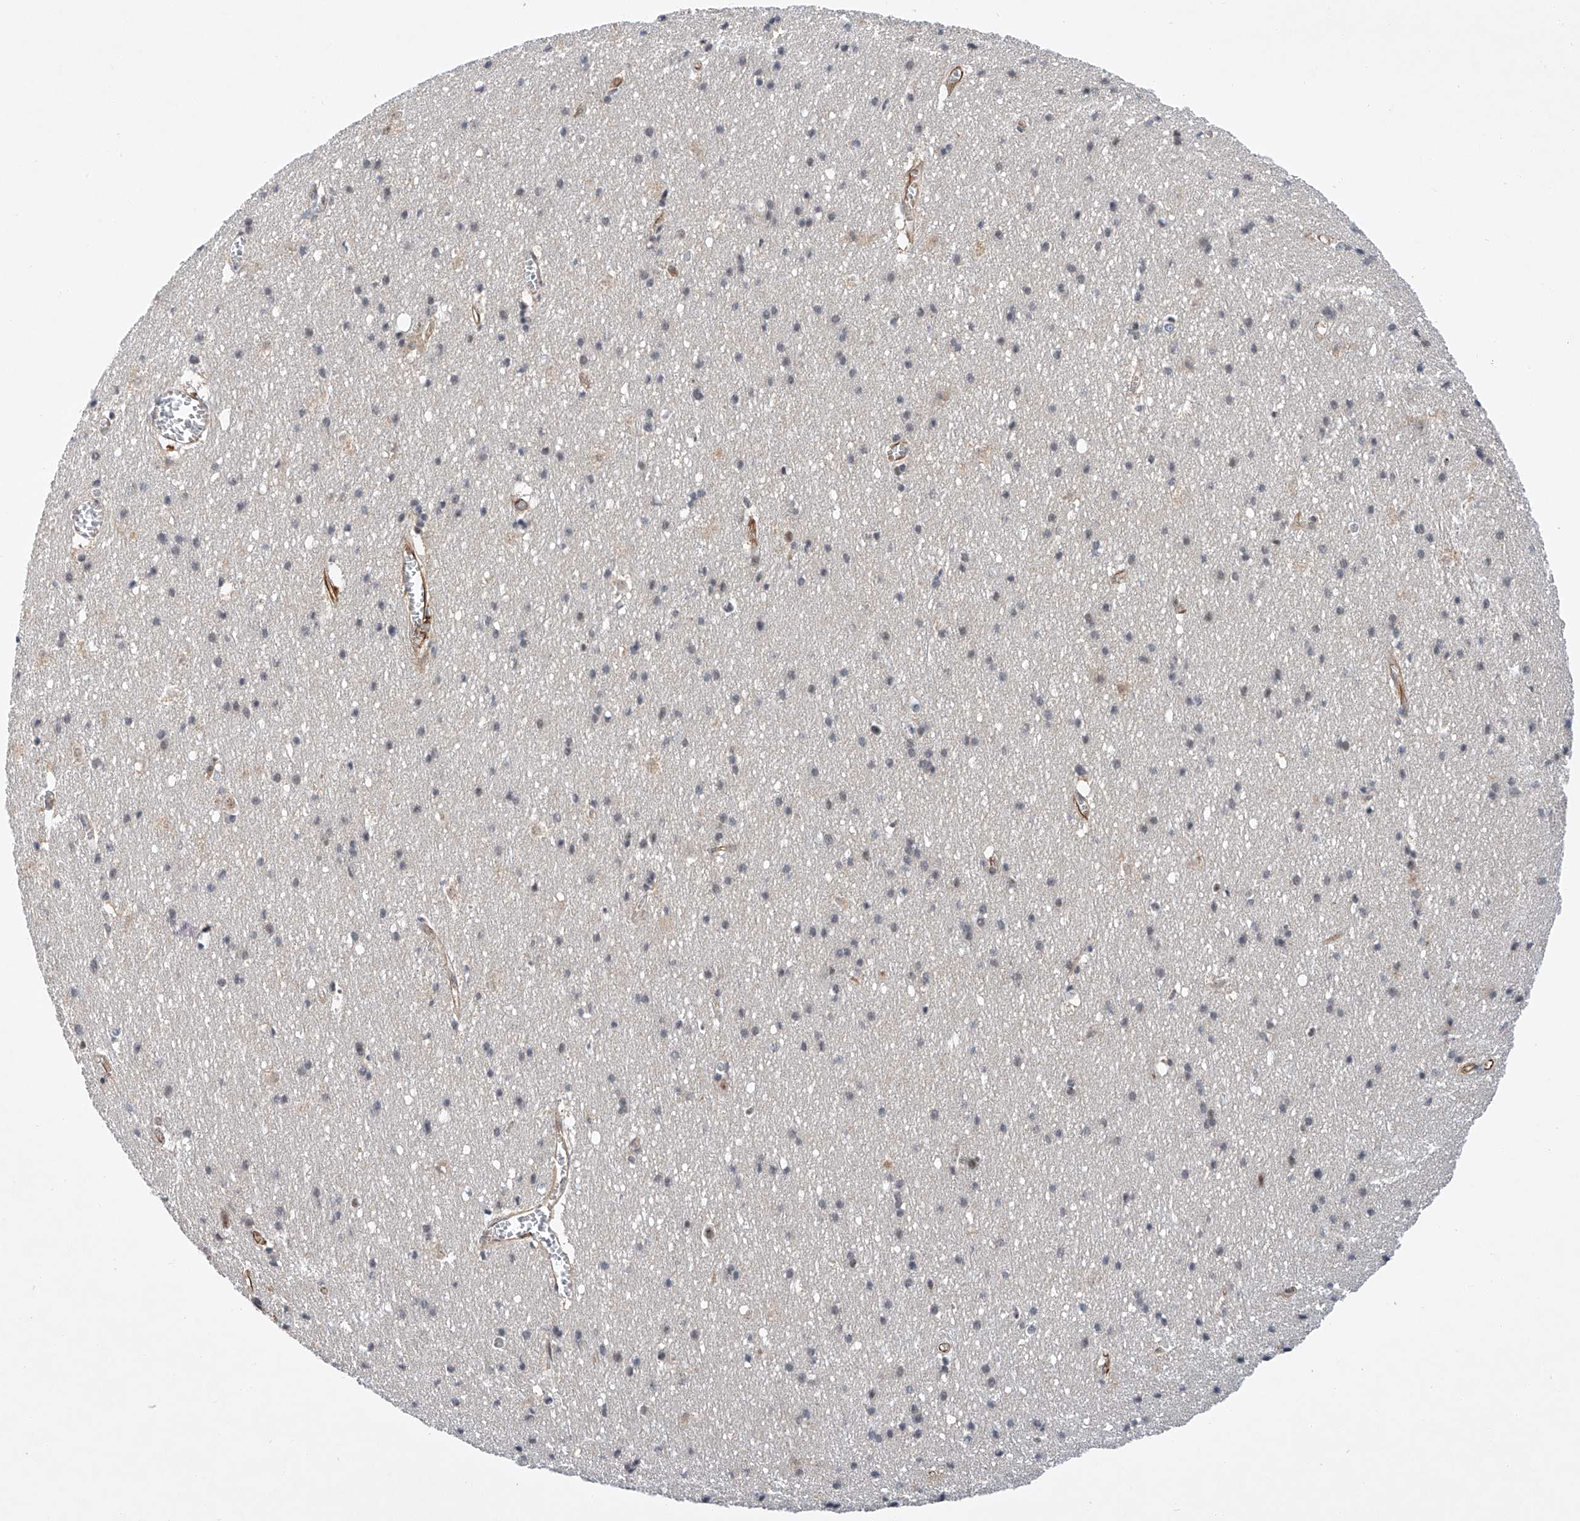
{"staining": {"intensity": "strong", "quantity": "25%-75%", "location": "cytoplasmic/membranous"}, "tissue": "cerebral cortex", "cell_type": "Endothelial cells", "image_type": "normal", "snomed": [{"axis": "morphology", "description": "Normal tissue, NOS"}, {"axis": "topography", "description": "Cerebral cortex"}], "caption": "Protein expression analysis of normal cerebral cortex shows strong cytoplasmic/membranous positivity in about 25%-75% of endothelial cells. The staining is performed using DAB (3,3'-diaminobenzidine) brown chromogen to label protein expression. The nuclei are counter-stained blue using hematoxylin.", "gene": "AMD1", "patient": {"sex": "male", "age": 54}}